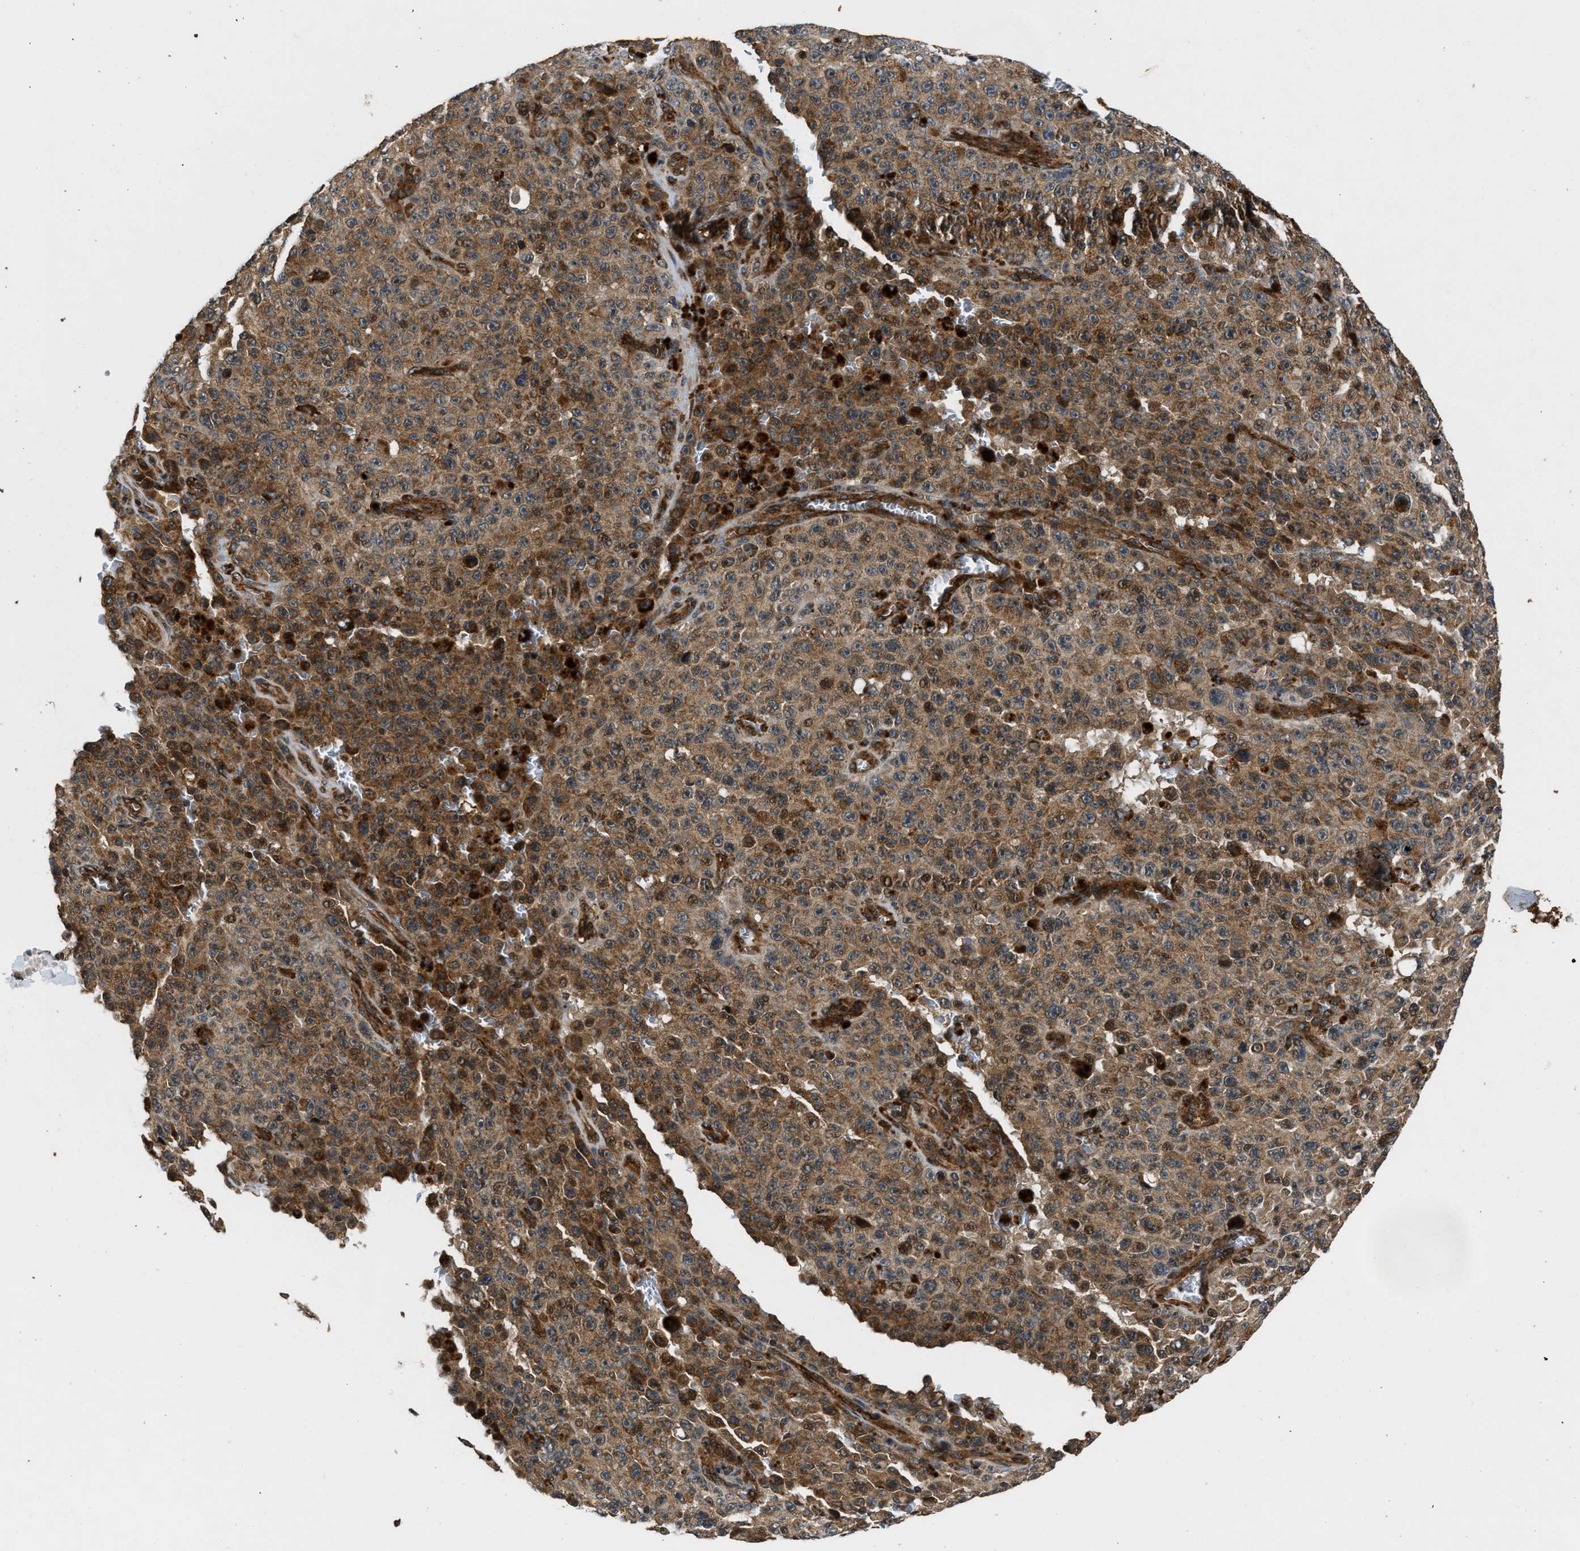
{"staining": {"intensity": "moderate", "quantity": ">75%", "location": "cytoplasmic/membranous"}, "tissue": "melanoma", "cell_type": "Tumor cells", "image_type": "cancer", "snomed": [{"axis": "morphology", "description": "Malignant melanoma, NOS"}, {"axis": "topography", "description": "Skin"}], "caption": "An immunohistochemistry photomicrograph of tumor tissue is shown. Protein staining in brown highlights moderate cytoplasmic/membranous positivity in melanoma within tumor cells.", "gene": "PNPLA8", "patient": {"sex": "female", "age": 82}}